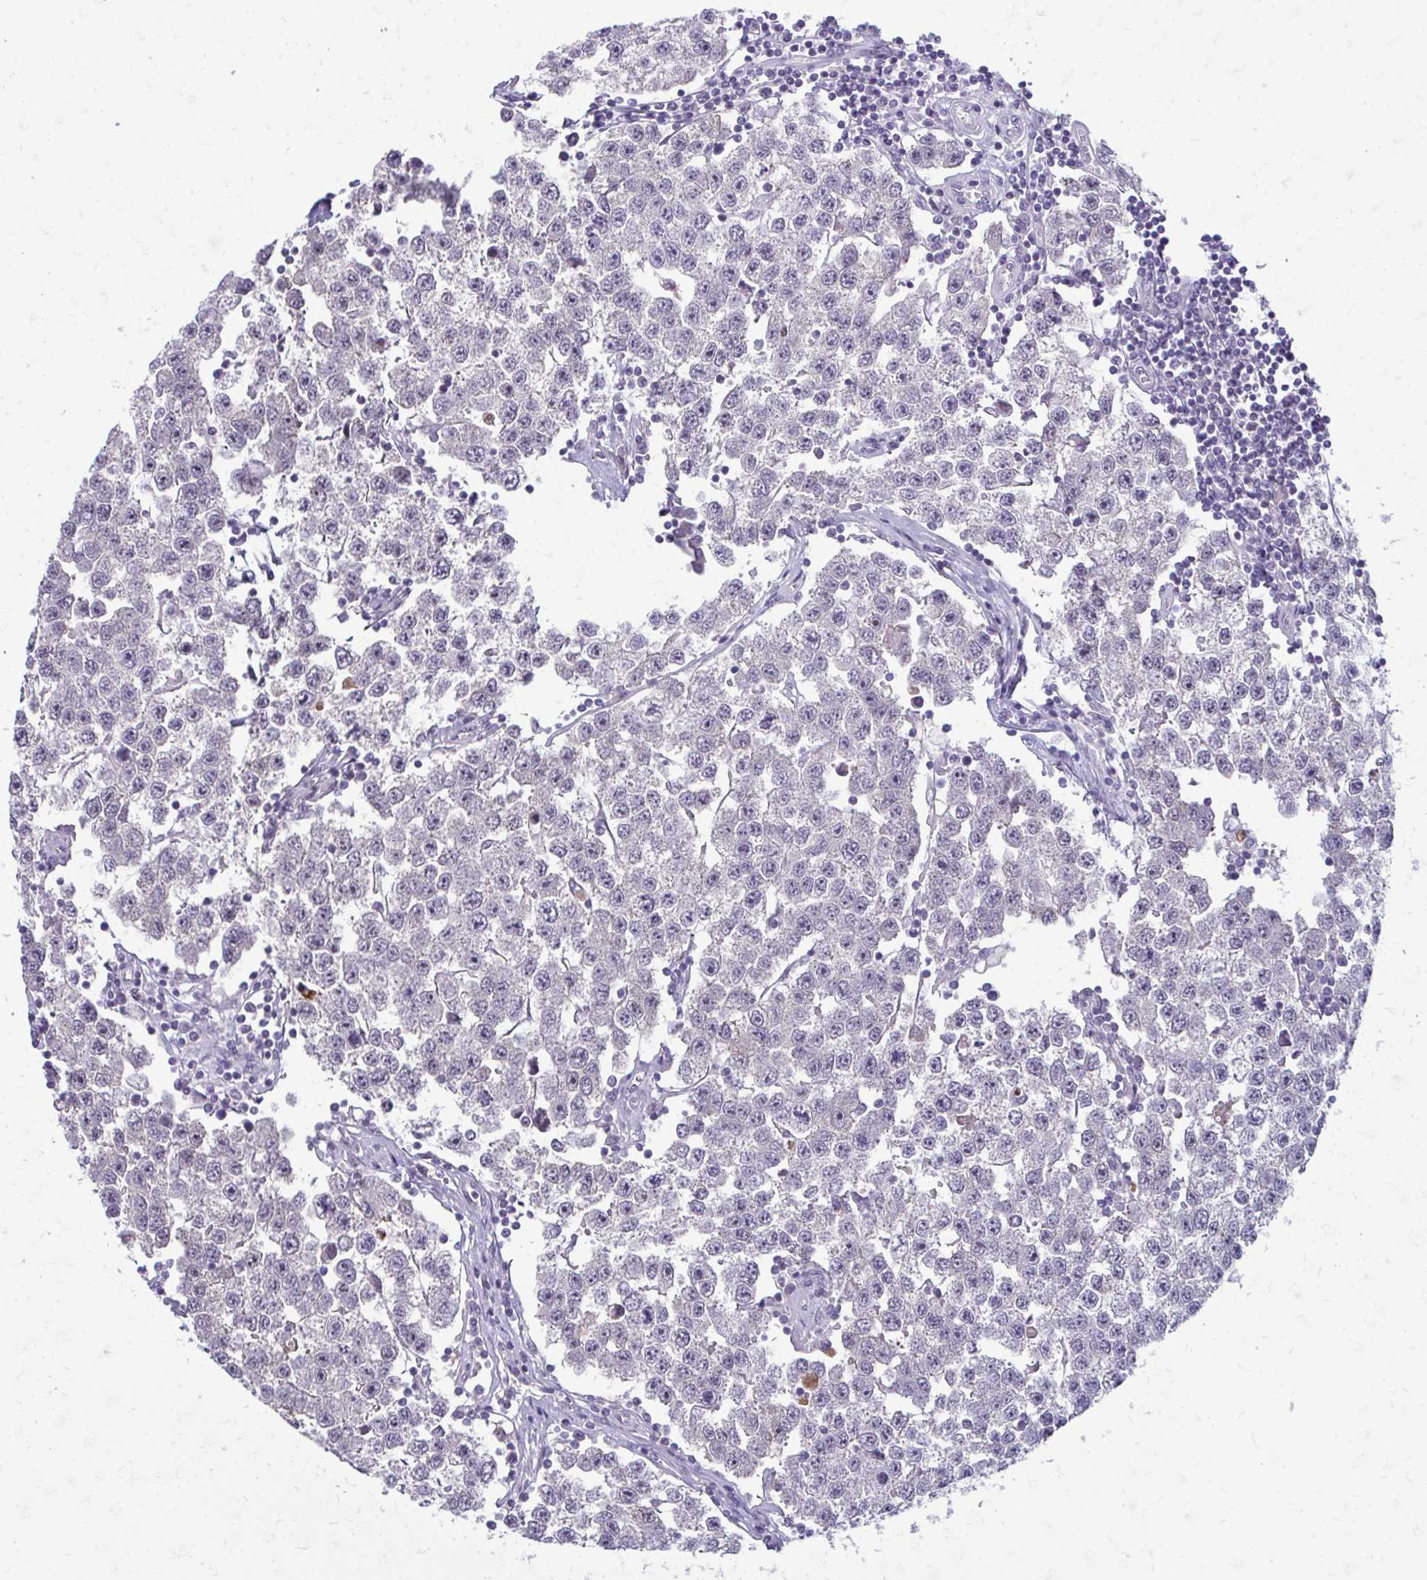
{"staining": {"intensity": "negative", "quantity": "none", "location": "none"}, "tissue": "testis cancer", "cell_type": "Tumor cells", "image_type": "cancer", "snomed": [{"axis": "morphology", "description": "Seminoma, NOS"}, {"axis": "topography", "description": "Testis"}], "caption": "IHC image of human testis seminoma stained for a protein (brown), which demonstrates no staining in tumor cells. The staining was performed using DAB (3,3'-diaminobenzidine) to visualize the protein expression in brown, while the nuclei were stained in blue with hematoxylin (Magnification: 20x).", "gene": "MAF1", "patient": {"sex": "male", "age": 34}}